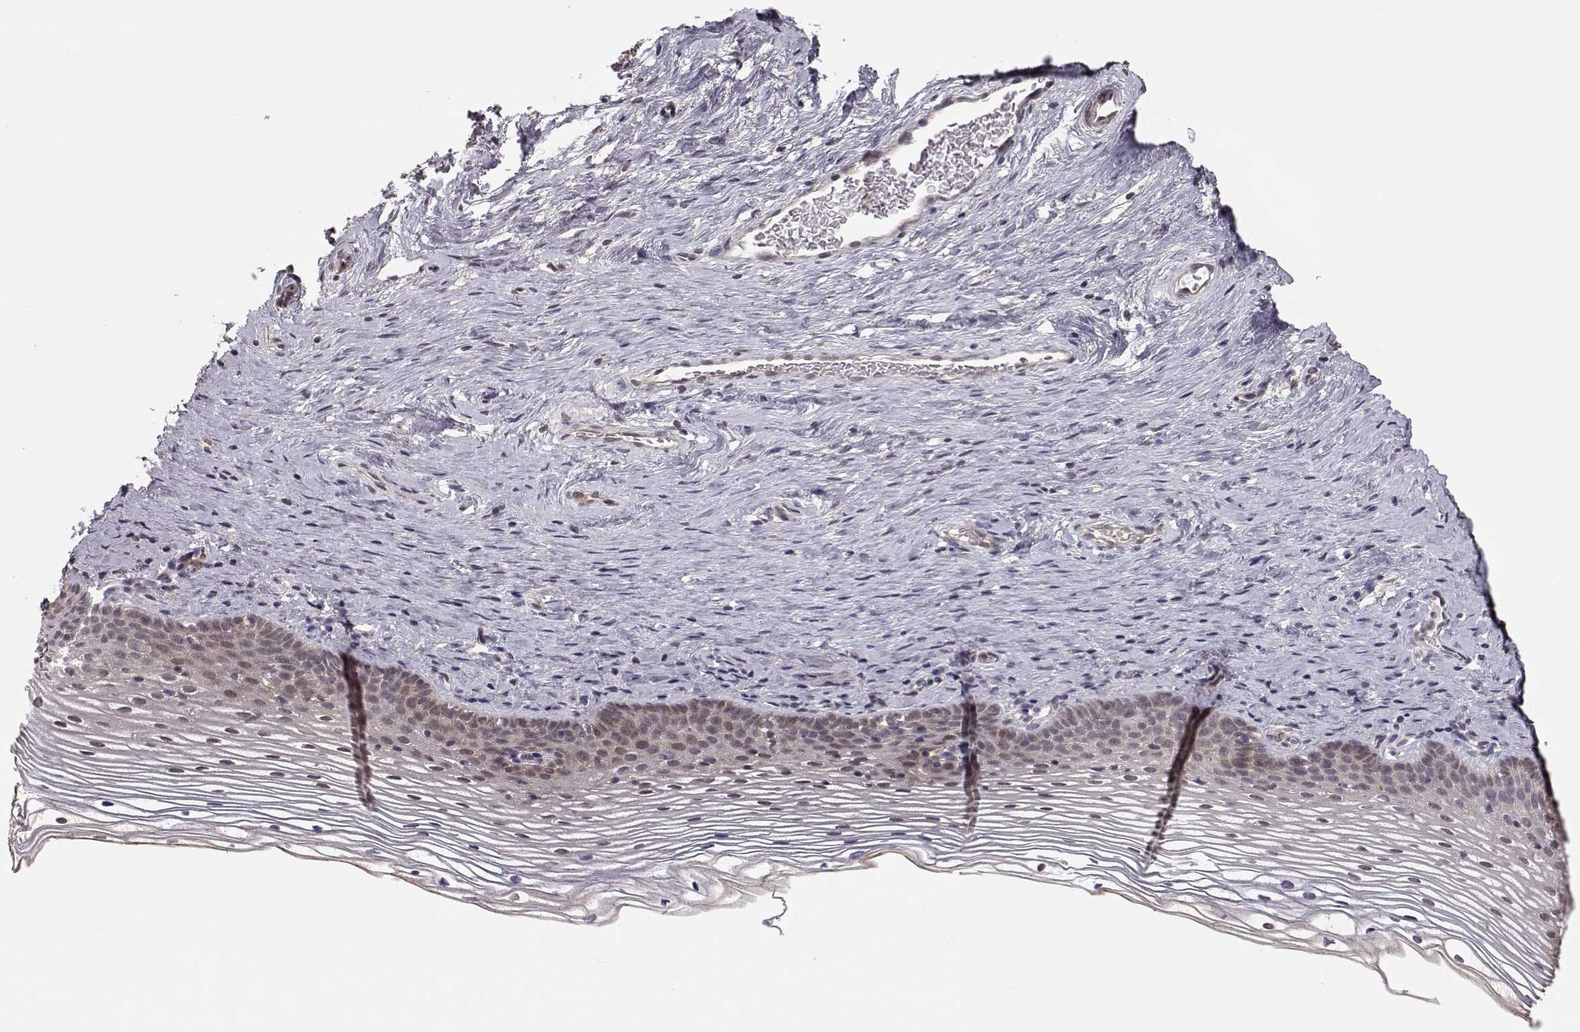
{"staining": {"intensity": "negative", "quantity": "none", "location": "none"}, "tissue": "cervix", "cell_type": "Glandular cells", "image_type": "normal", "snomed": [{"axis": "morphology", "description": "Normal tissue, NOS"}, {"axis": "topography", "description": "Cervix"}], "caption": "This image is of unremarkable cervix stained with immunohistochemistry (IHC) to label a protein in brown with the nuclei are counter-stained blue. There is no expression in glandular cells.", "gene": "PLEKHG3", "patient": {"sex": "female", "age": 39}}